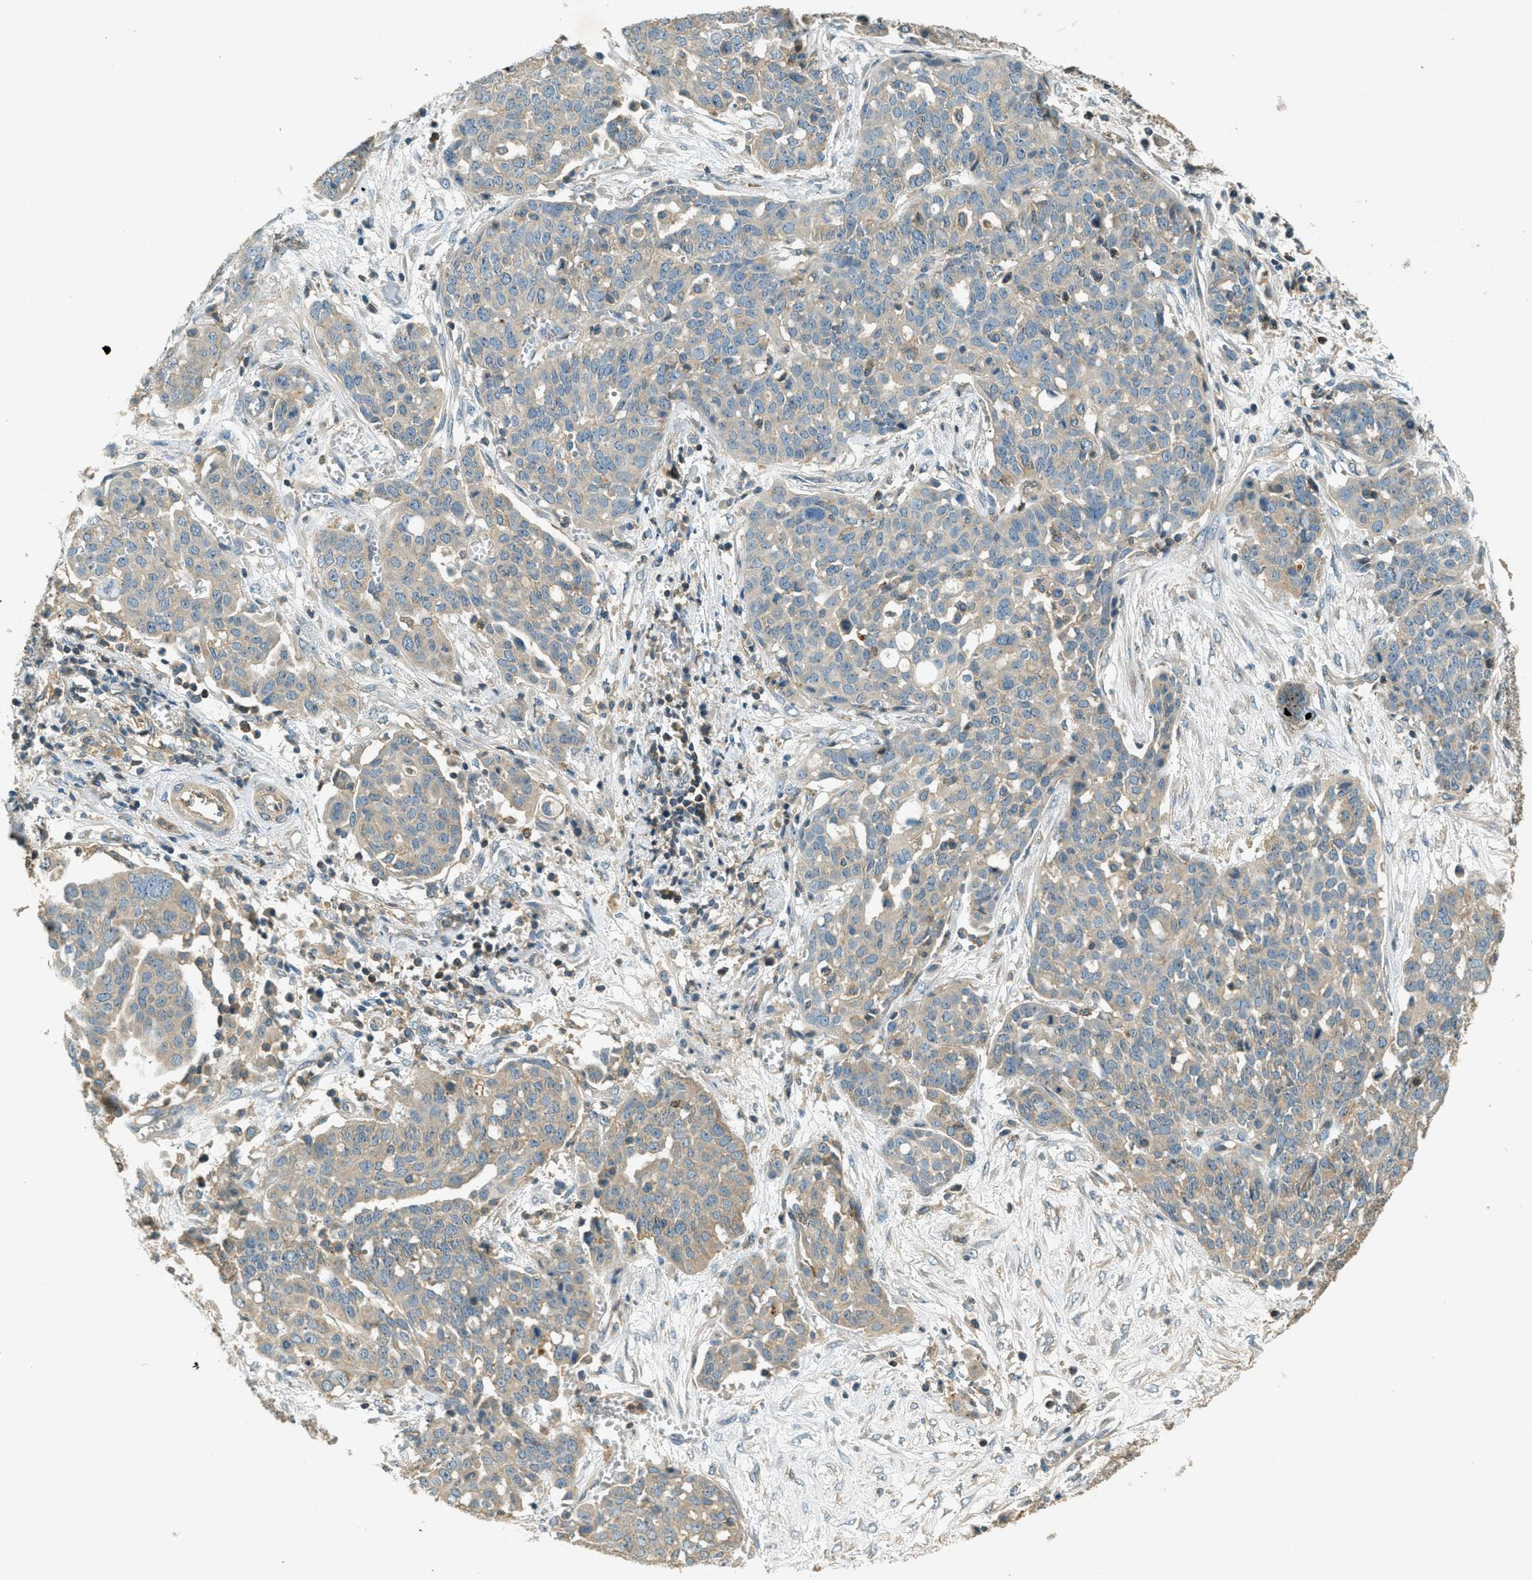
{"staining": {"intensity": "weak", "quantity": "25%-75%", "location": "cytoplasmic/membranous"}, "tissue": "ovarian cancer", "cell_type": "Tumor cells", "image_type": "cancer", "snomed": [{"axis": "morphology", "description": "Cystadenocarcinoma, serous, NOS"}, {"axis": "topography", "description": "Soft tissue"}, {"axis": "topography", "description": "Ovary"}], "caption": "This is a histology image of immunohistochemistry (IHC) staining of ovarian serous cystadenocarcinoma, which shows weak expression in the cytoplasmic/membranous of tumor cells.", "gene": "NUDT4", "patient": {"sex": "female", "age": 57}}